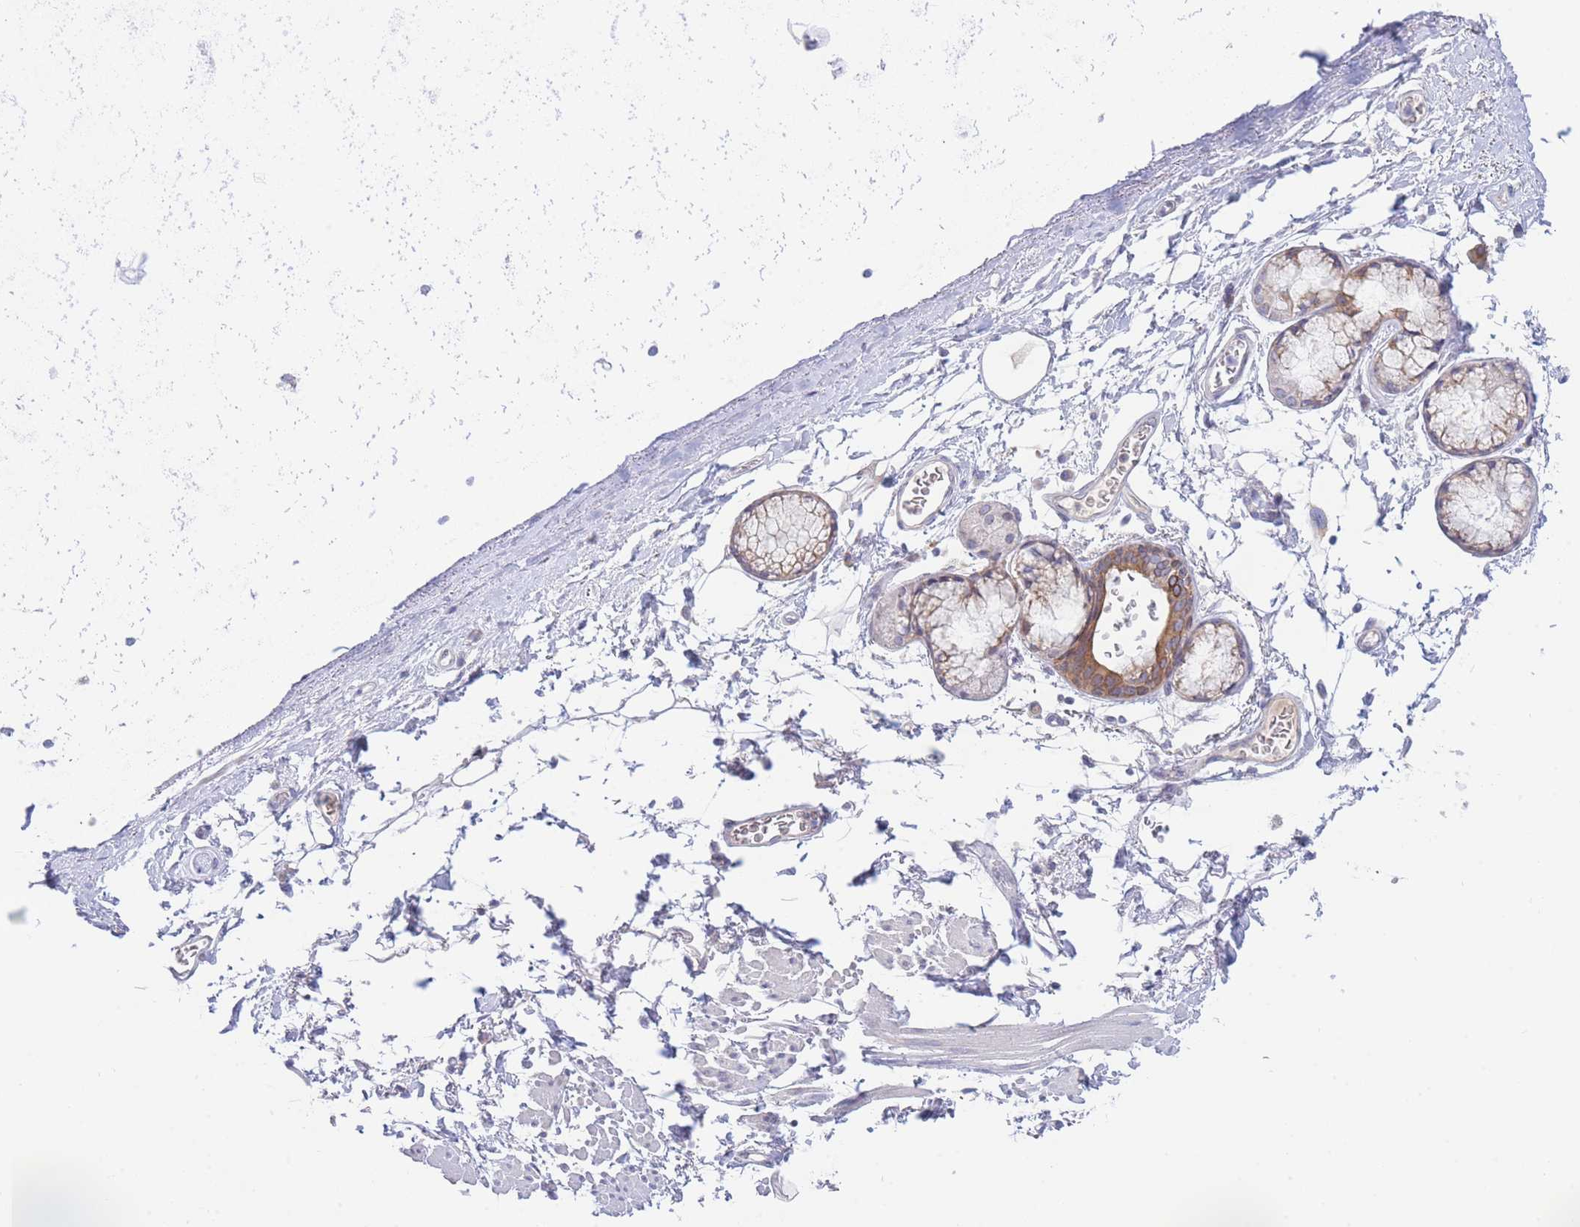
{"staining": {"intensity": "negative", "quantity": "none", "location": "none"}, "tissue": "adipose tissue", "cell_type": "Adipocytes", "image_type": "normal", "snomed": [{"axis": "morphology", "description": "Normal tissue, NOS"}, {"axis": "topography", "description": "Cartilage tissue"}], "caption": "Immunohistochemical staining of unremarkable human adipose tissue exhibits no significant expression in adipocytes. Nuclei are stained in blue.", "gene": "NANP", "patient": {"sex": "male", "age": 73}}